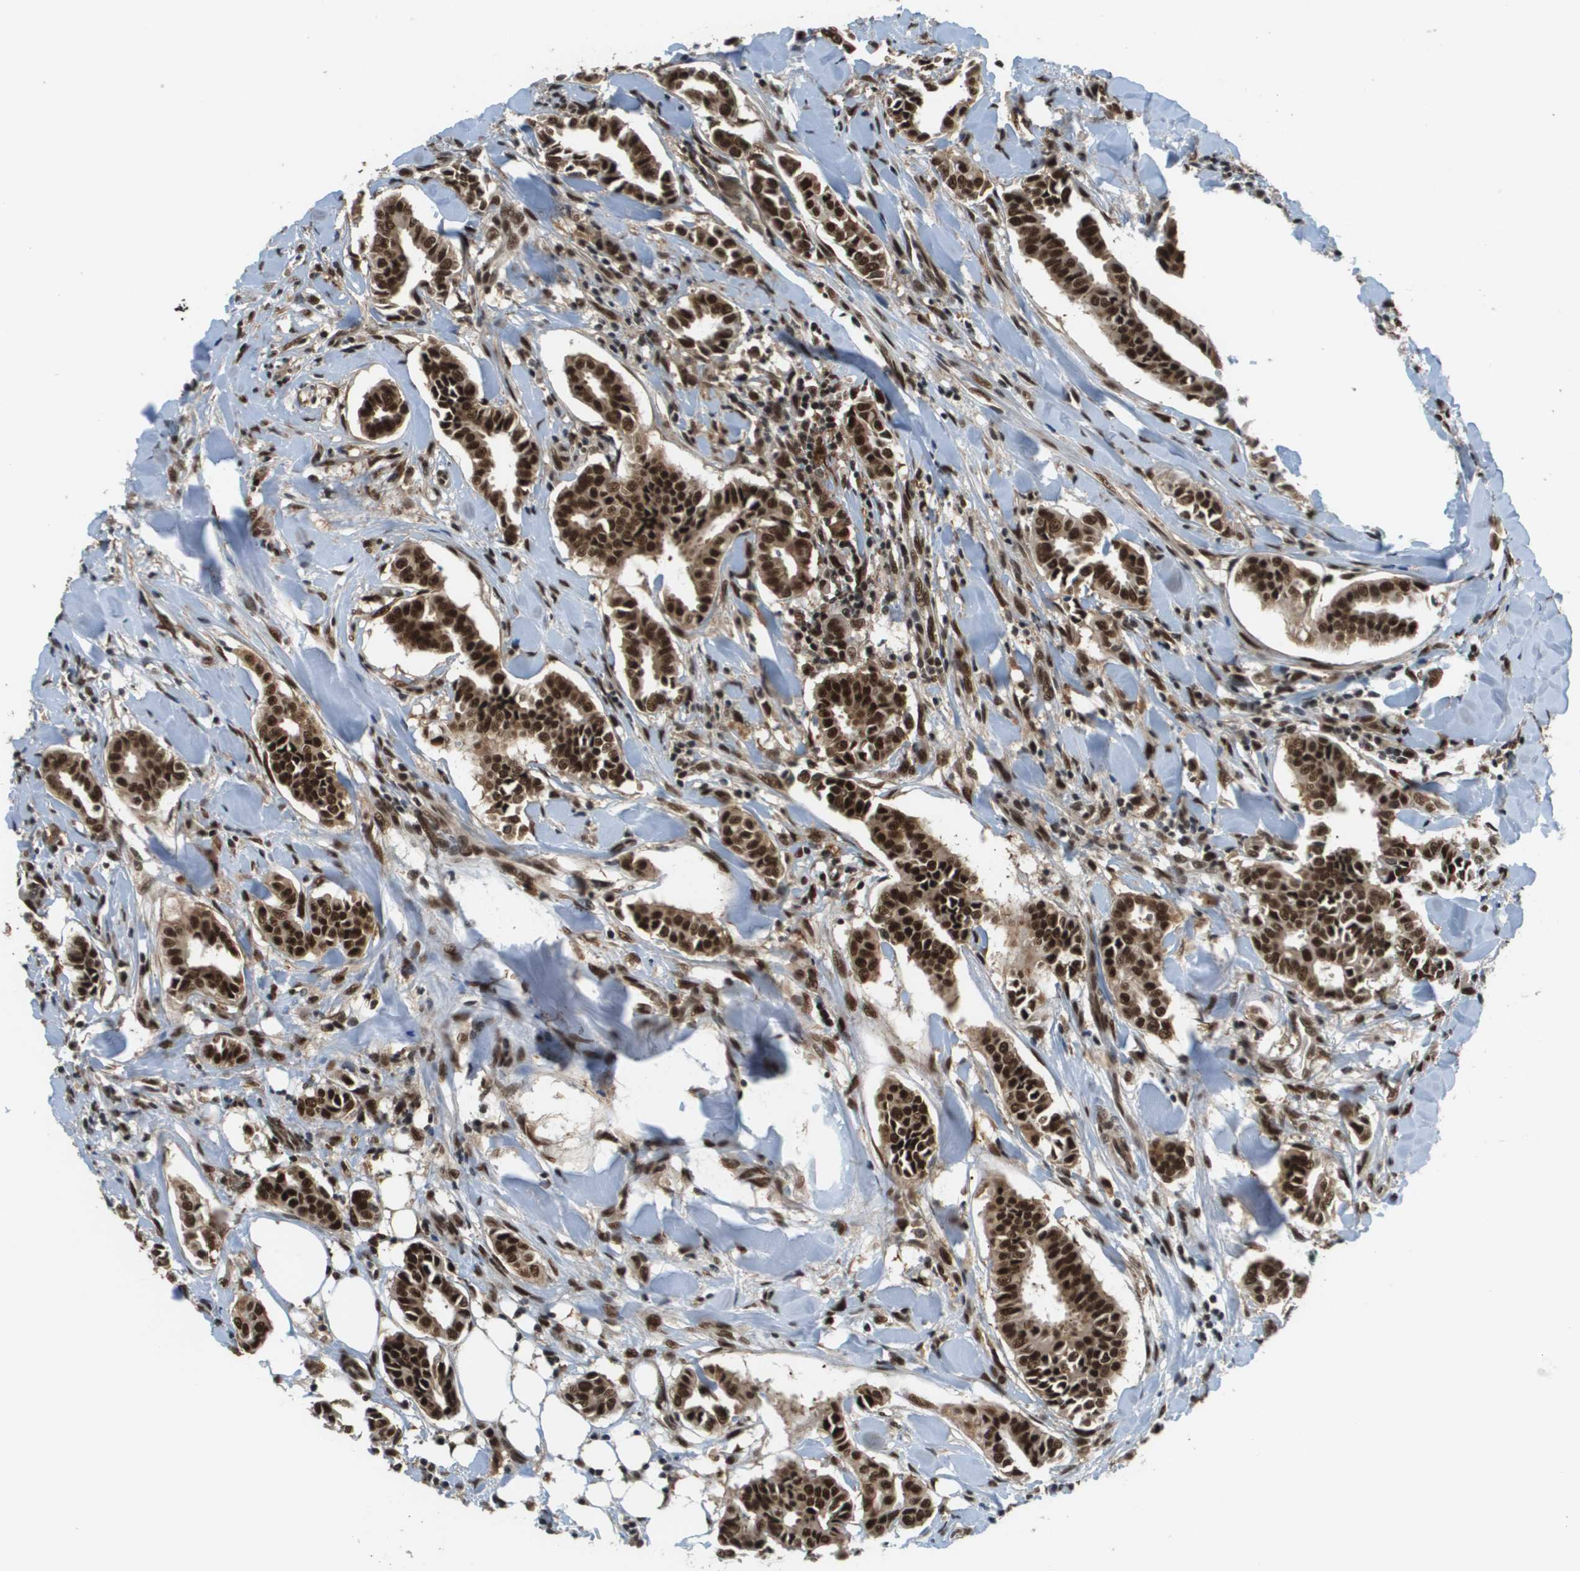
{"staining": {"intensity": "strong", "quantity": ">75%", "location": "nuclear"}, "tissue": "head and neck cancer", "cell_type": "Tumor cells", "image_type": "cancer", "snomed": [{"axis": "morphology", "description": "Adenocarcinoma, NOS"}, {"axis": "topography", "description": "Salivary gland"}, {"axis": "topography", "description": "Head-Neck"}], "caption": "Strong nuclear protein positivity is present in approximately >75% of tumor cells in head and neck cancer (adenocarcinoma).", "gene": "PRCC", "patient": {"sex": "female", "age": 59}}